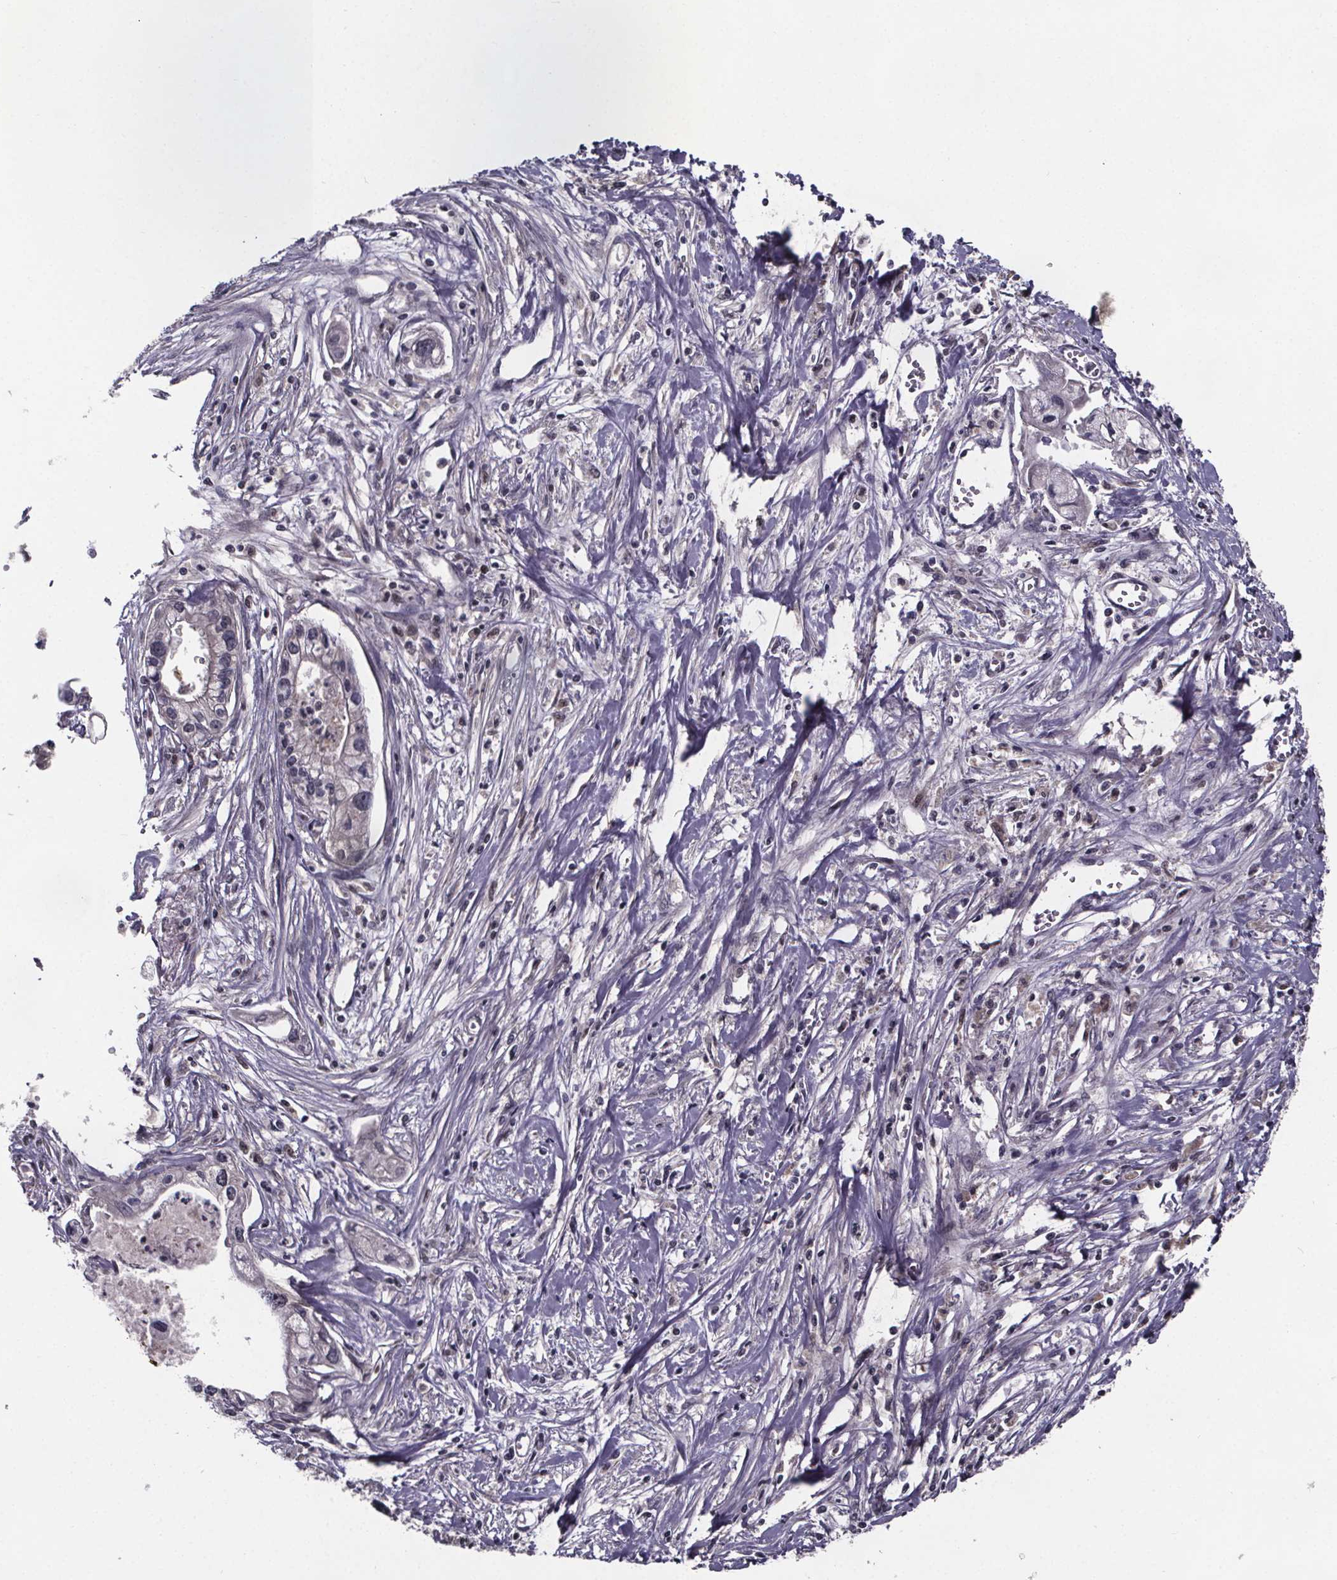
{"staining": {"intensity": "negative", "quantity": "none", "location": "none"}, "tissue": "pancreatic cancer", "cell_type": "Tumor cells", "image_type": "cancer", "snomed": [{"axis": "morphology", "description": "Adenocarcinoma, NOS"}, {"axis": "topography", "description": "Pancreas"}], "caption": "Immunohistochemistry of human pancreatic cancer demonstrates no staining in tumor cells.", "gene": "FN3KRP", "patient": {"sex": "male", "age": 70}}